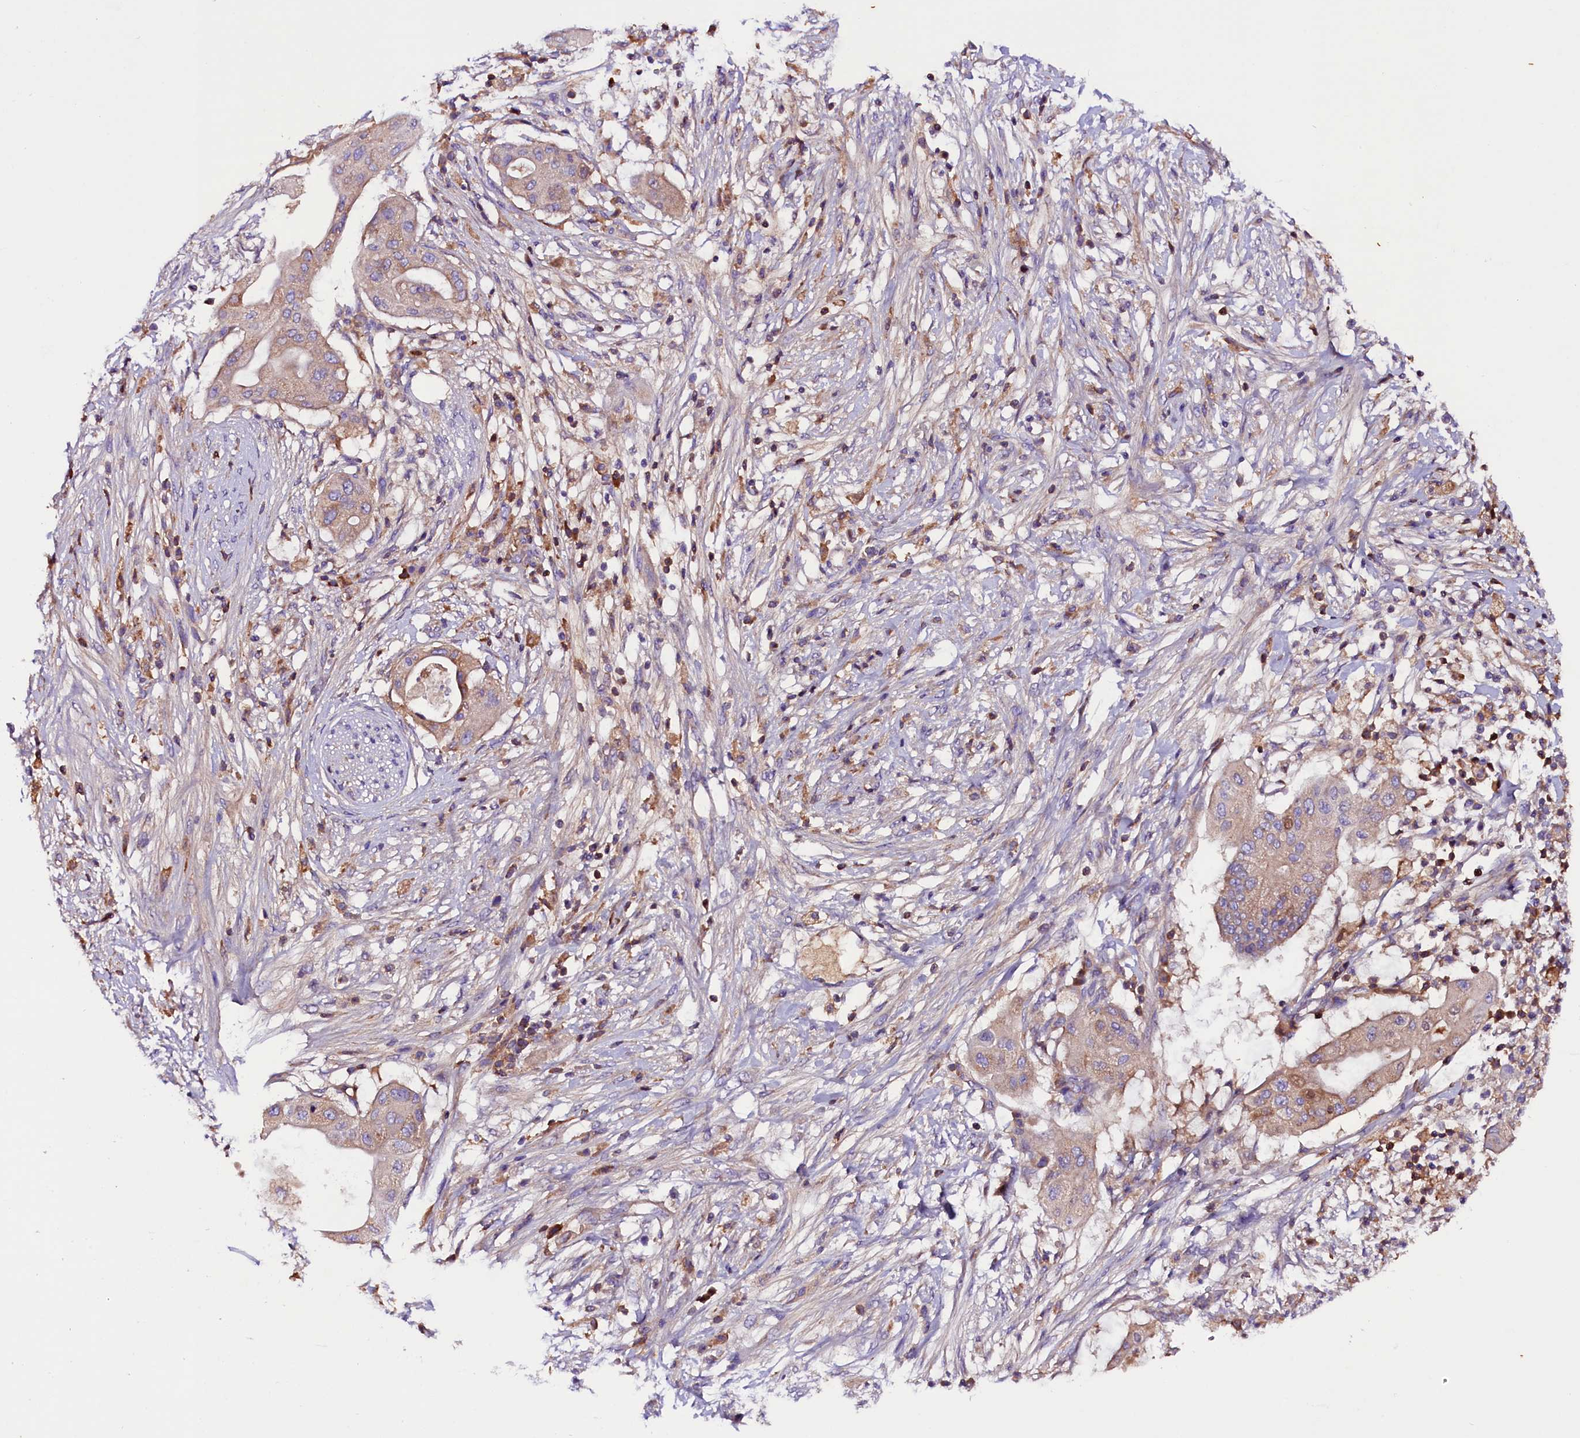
{"staining": {"intensity": "weak", "quantity": ">75%", "location": "cytoplasmic/membranous"}, "tissue": "pancreatic cancer", "cell_type": "Tumor cells", "image_type": "cancer", "snomed": [{"axis": "morphology", "description": "Adenocarcinoma, NOS"}, {"axis": "topography", "description": "Pancreas"}], "caption": "A brown stain labels weak cytoplasmic/membranous positivity of a protein in adenocarcinoma (pancreatic) tumor cells.", "gene": "SIX5", "patient": {"sex": "male", "age": 68}}